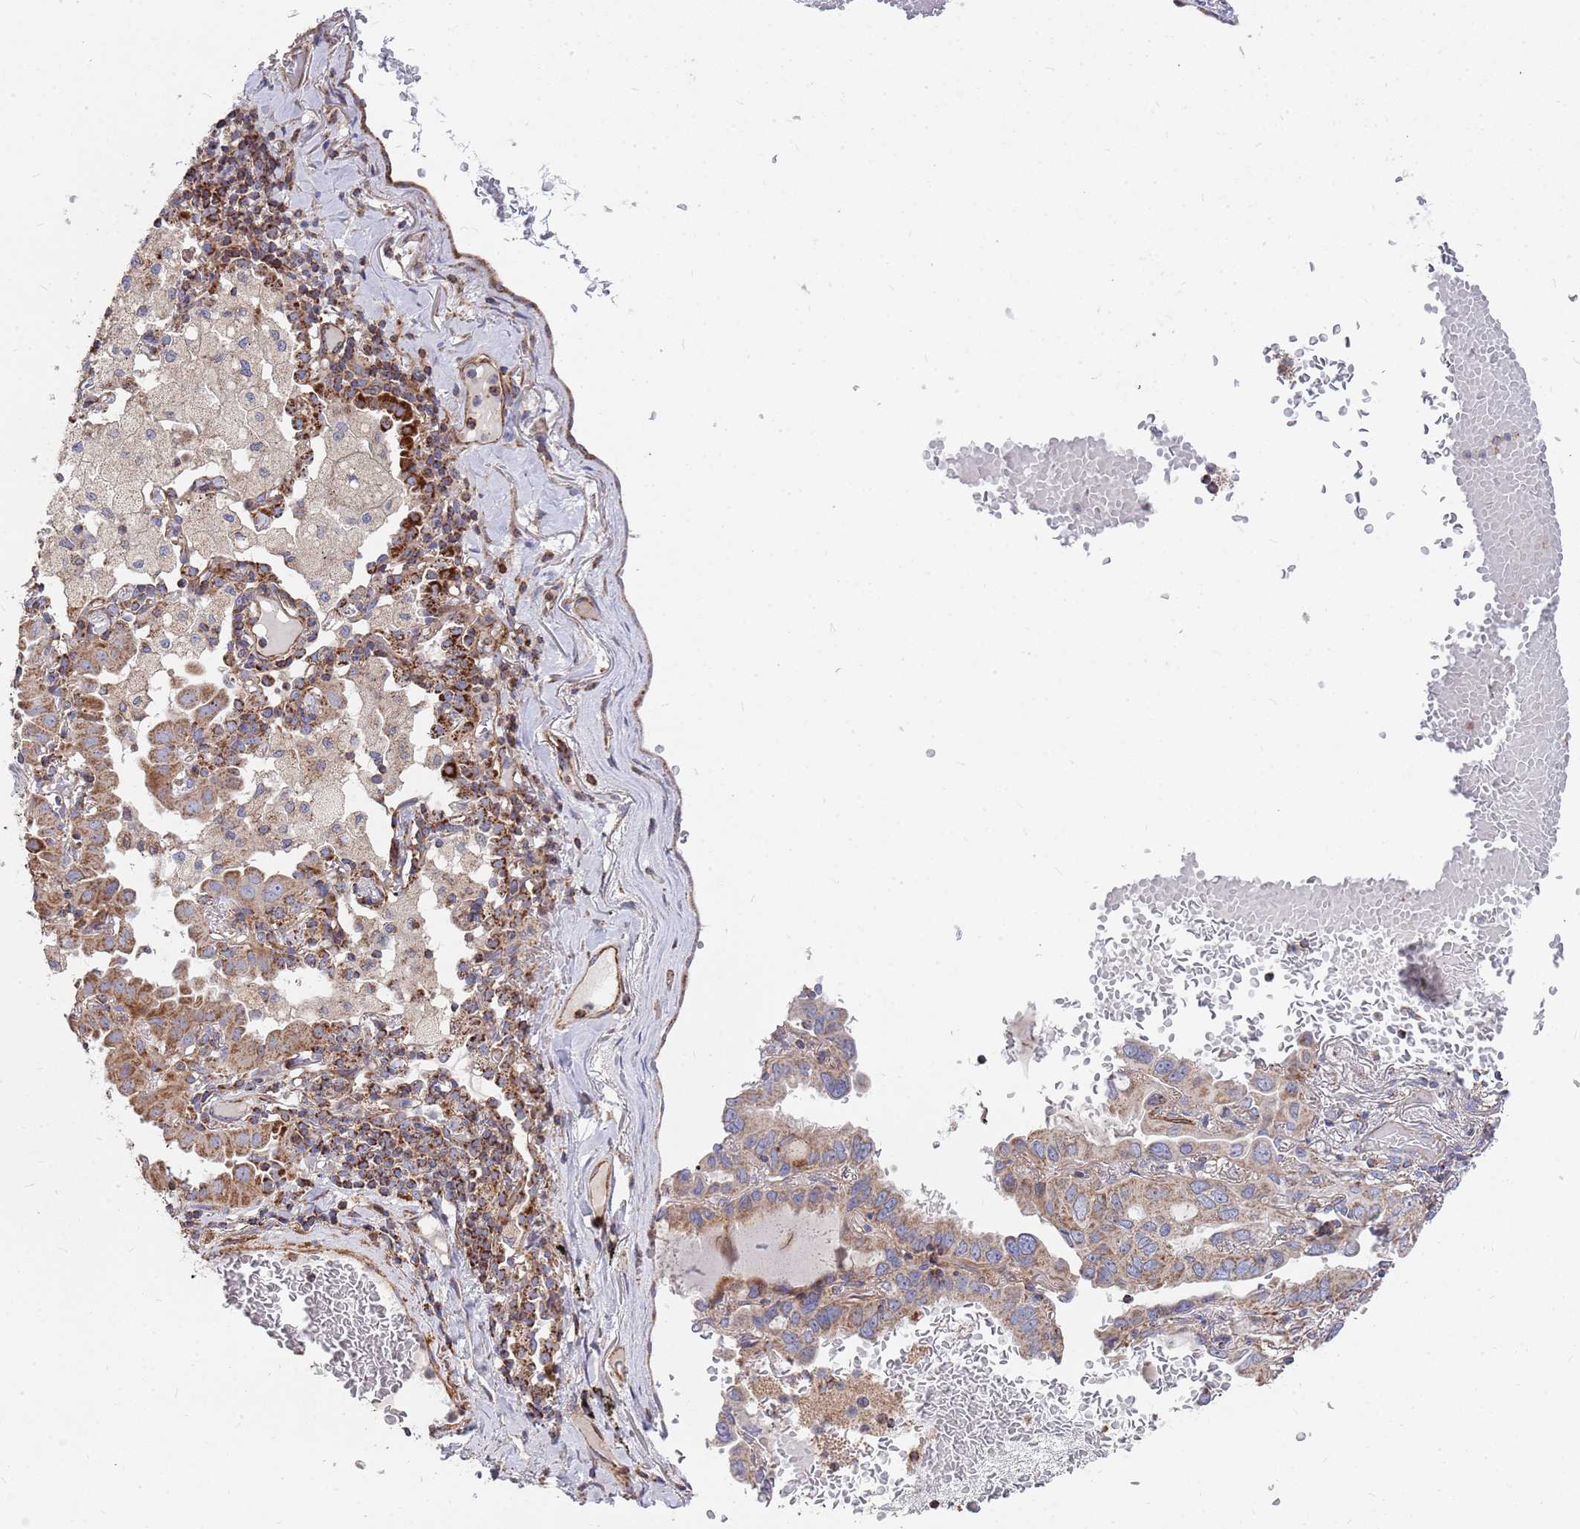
{"staining": {"intensity": "moderate", "quantity": ">75%", "location": "cytoplasmic/membranous"}, "tissue": "lung cancer", "cell_type": "Tumor cells", "image_type": "cancer", "snomed": [{"axis": "morphology", "description": "Adenocarcinoma, NOS"}, {"axis": "topography", "description": "Lung"}], "caption": "Brown immunohistochemical staining in human lung cancer shows moderate cytoplasmic/membranous staining in about >75% of tumor cells.", "gene": "WDFY3", "patient": {"sex": "male", "age": 64}}